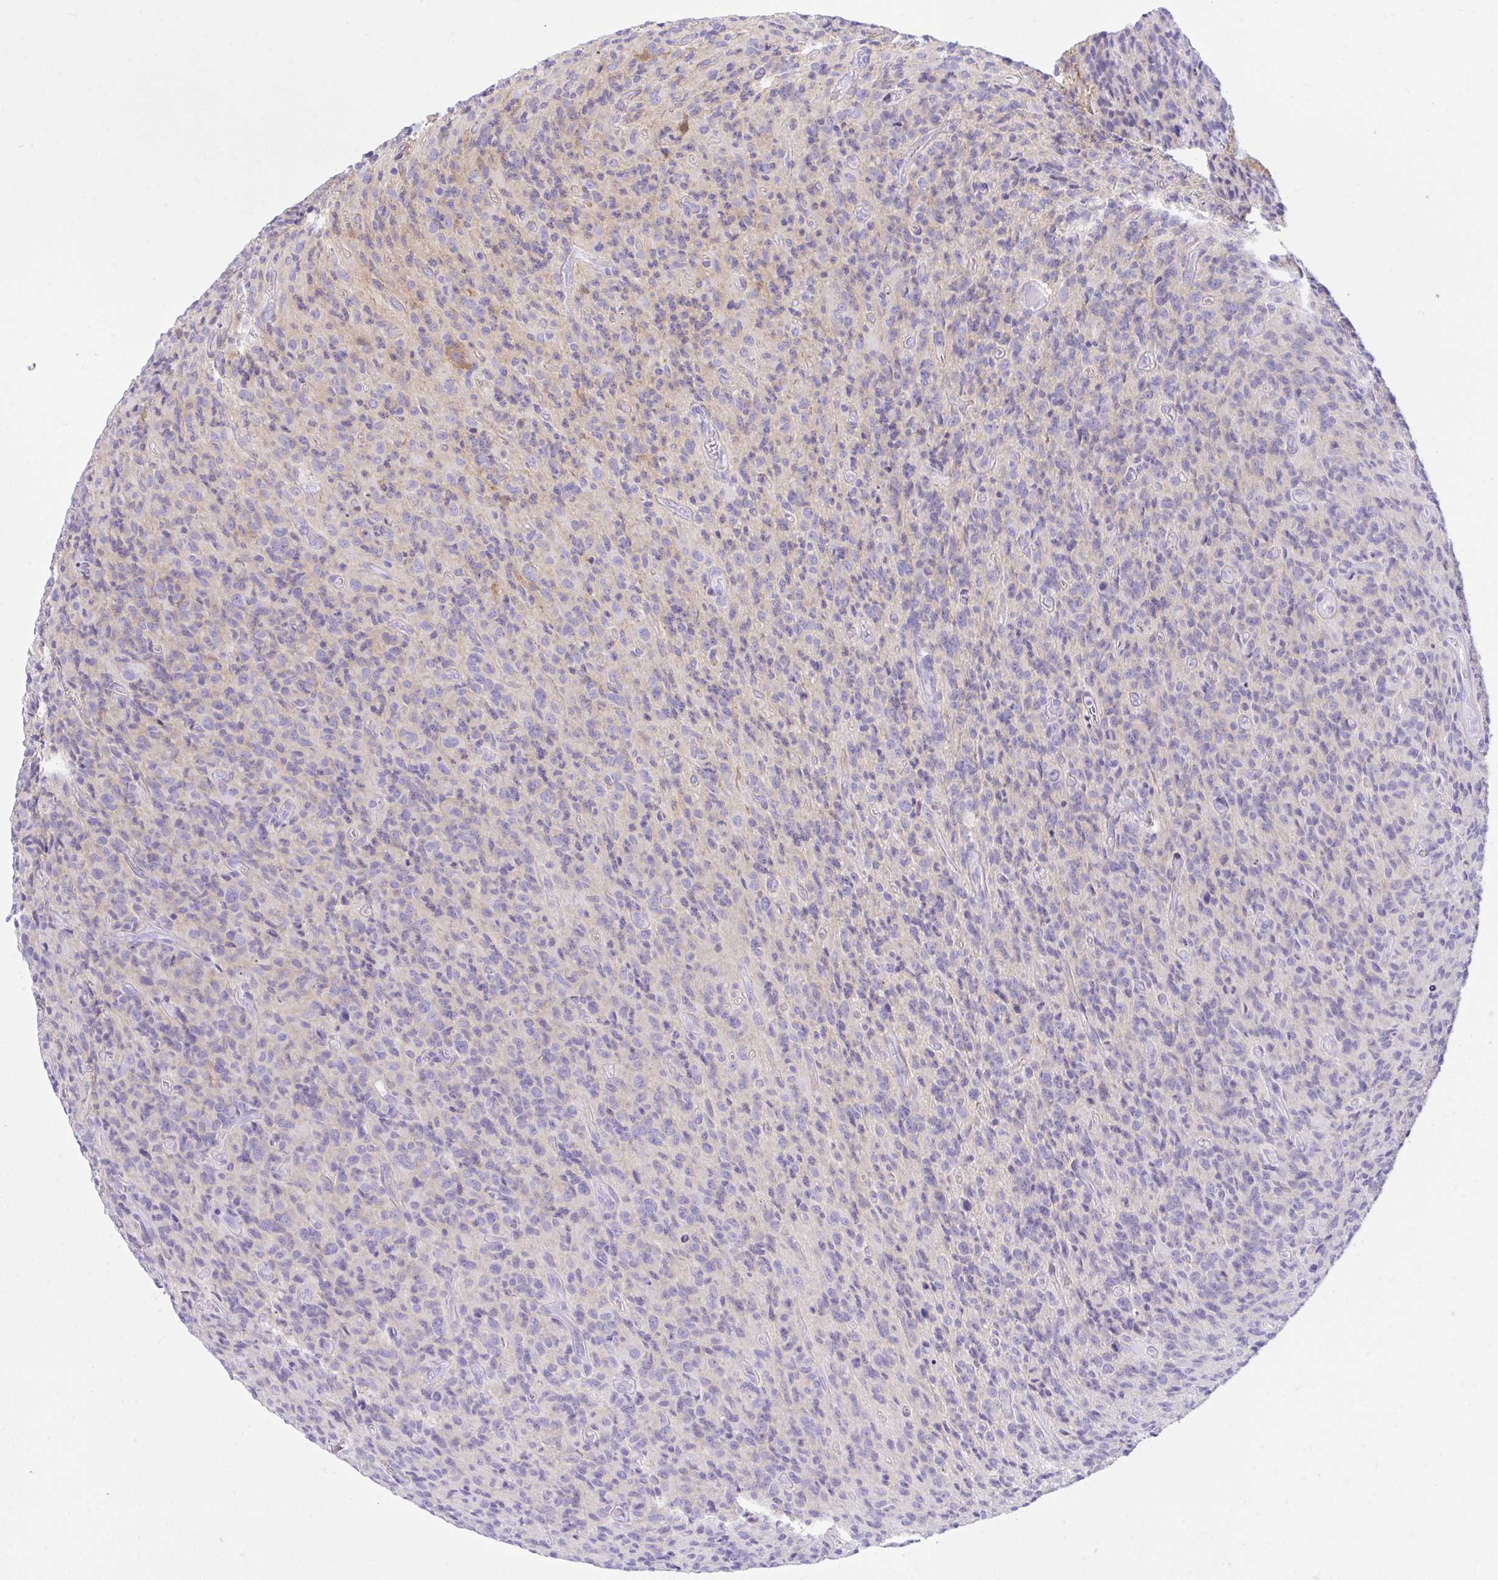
{"staining": {"intensity": "negative", "quantity": "none", "location": "none"}, "tissue": "glioma", "cell_type": "Tumor cells", "image_type": "cancer", "snomed": [{"axis": "morphology", "description": "Glioma, malignant, High grade"}, {"axis": "topography", "description": "Brain"}], "caption": "Immunohistochemical staining of human glioma displays no significant expression in tumor cells.", "gene": "TLN2", "patient": {"sex": "male", "age": 76}}